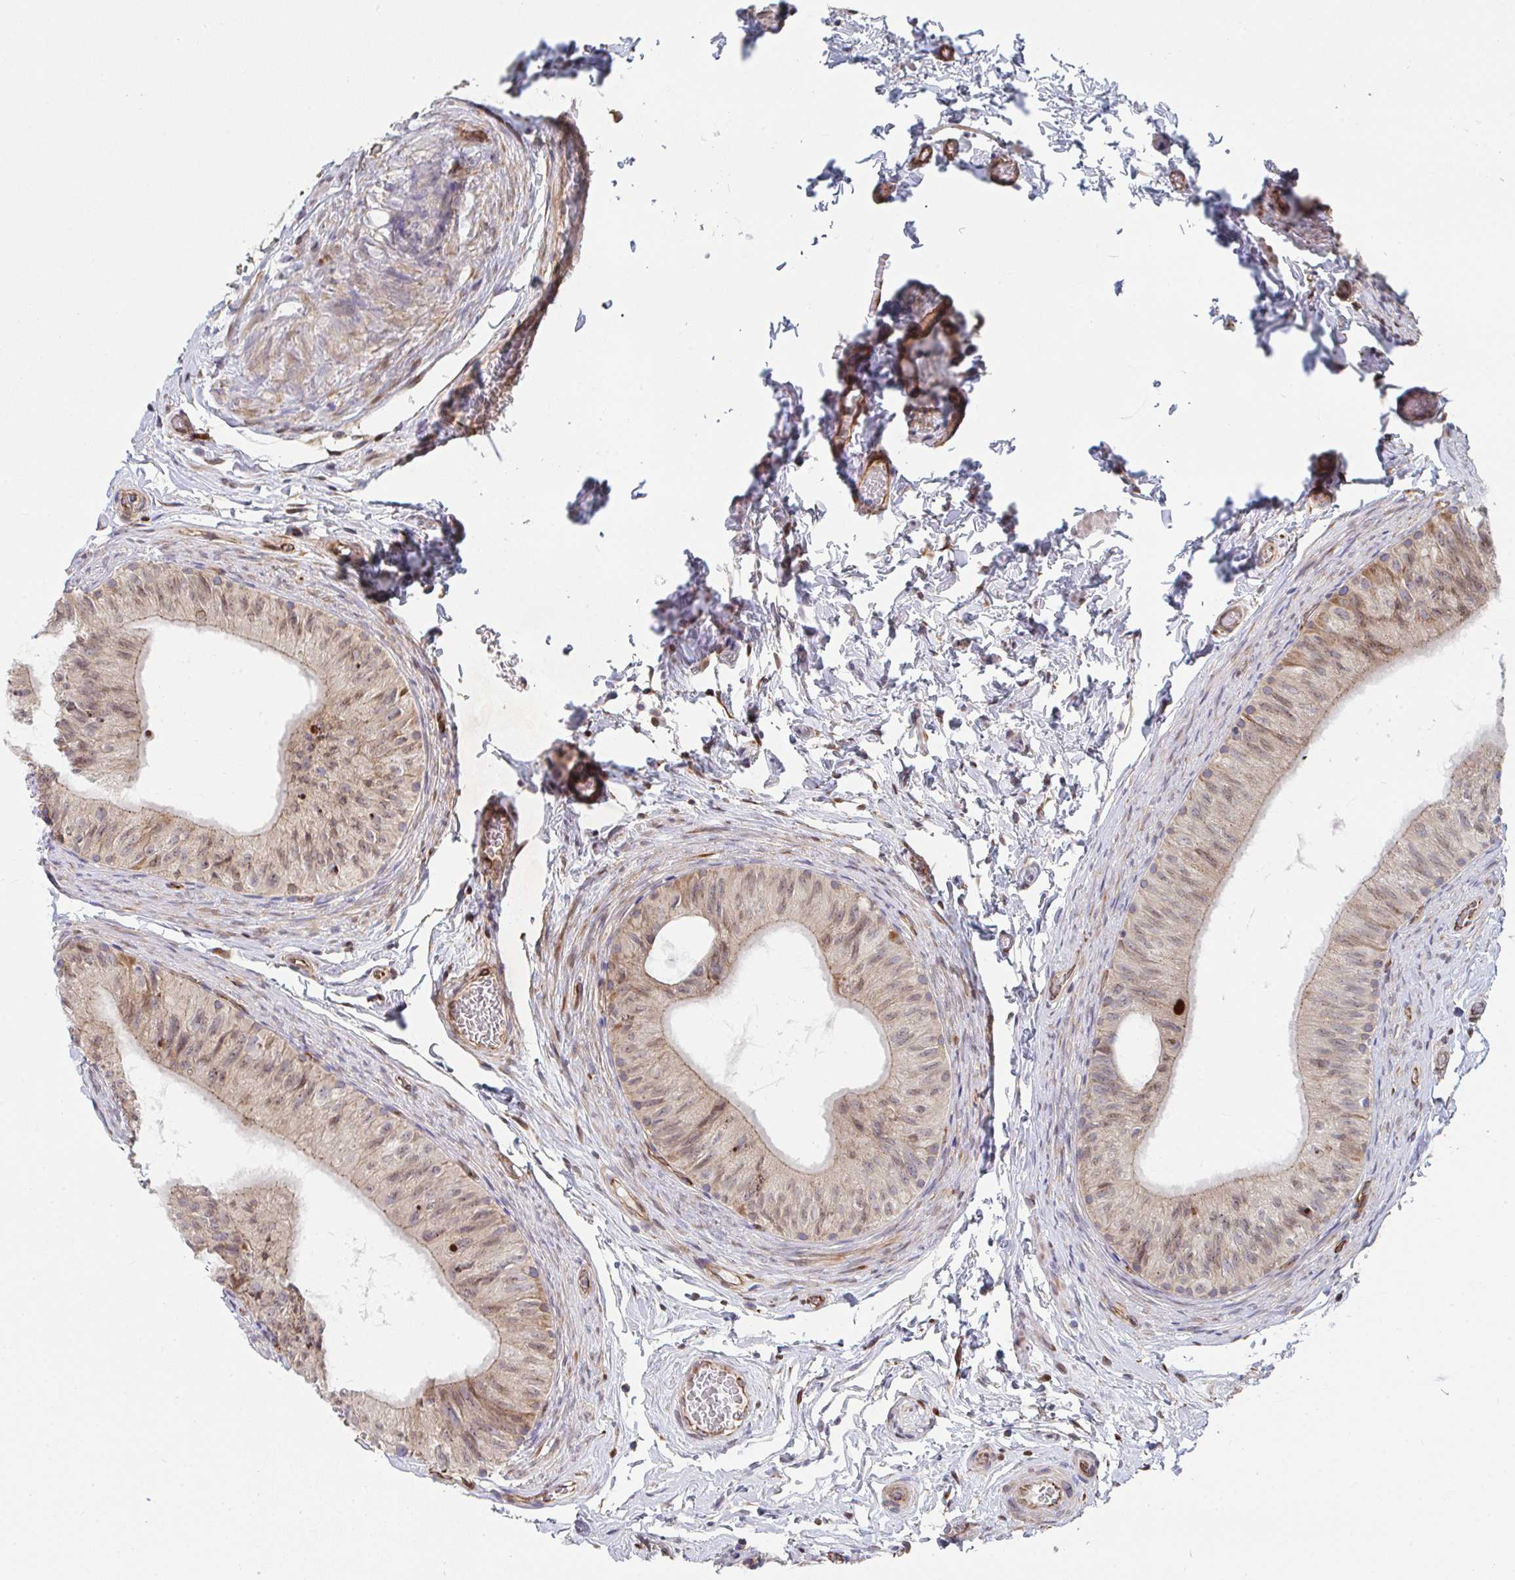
{"staining": {"intensity": "moderate", "quantity": ">75%", "location": "cytoplasmic/membranous"}, "tissue": "epididymis", "cell_type": "Glandular cells", "image_type": "normal", "snomed": [{"axis": "morphology", "description": "Normal tissue, NOS"}, {"axis": "topography", "description": "Epididymis, spermatic cord, NOS"}, {"axis": "topography", "description": "Epididymis"}], "caption": "The micrograph shows staining of normal epididymis, revealing moderate cytoplasmic/membranous protein staining (brown color) within glandular cells.", "gene": "EIF1AD", "patient": {"sex": "male", "age": 31}}